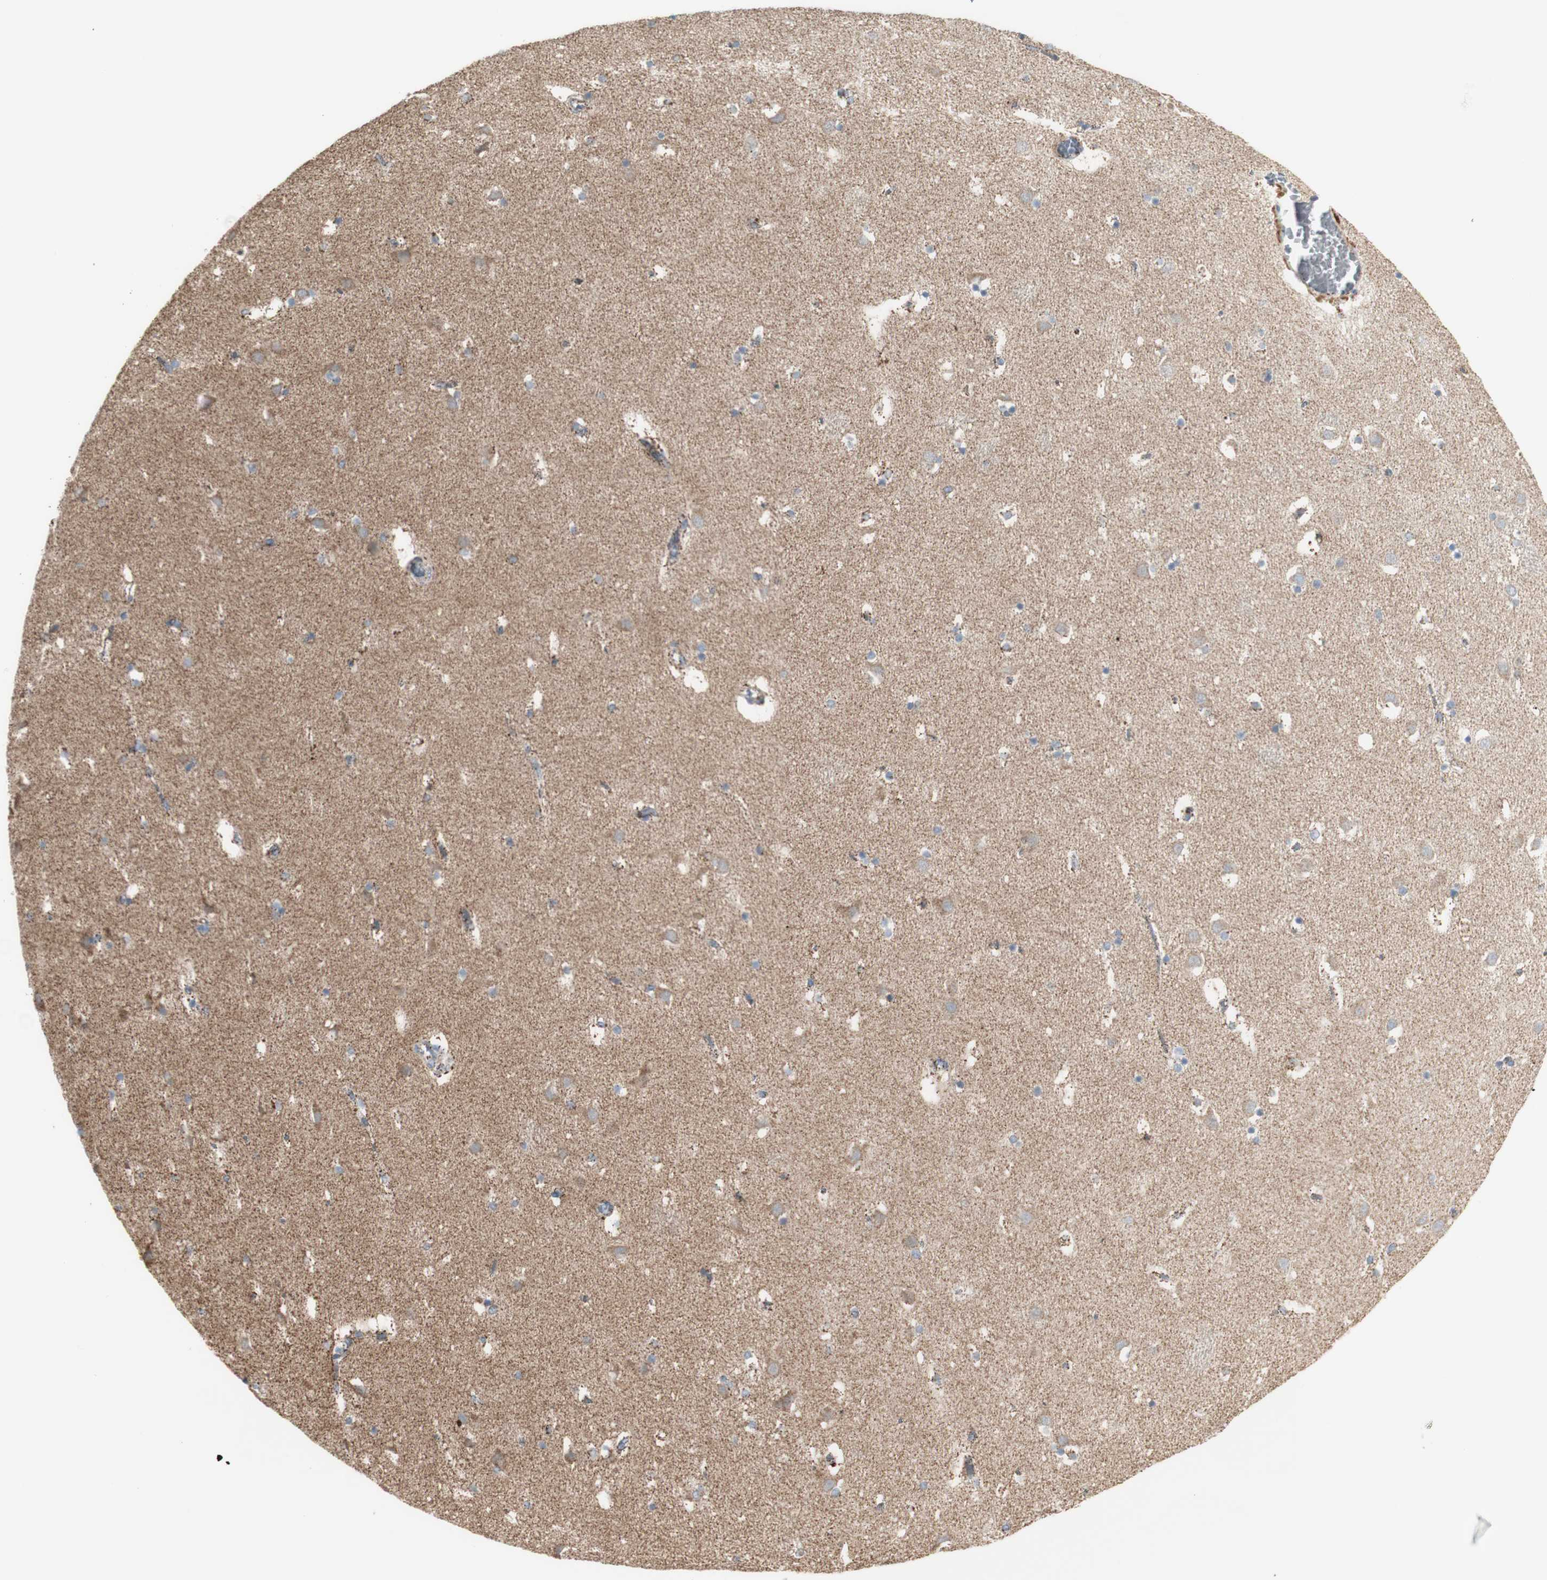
{"staining": {"intensity": "weak", "quantity": "25%-75%", "location": "cytoplasmic/membranous"}, "tissue": "caudate", "cell_type": "Glial cells", "image_type": "normal", "snomed": [{"axis": "morphology", "description": "Normal tissue, NOS"}, {"axis": "topography", "description": "Lateral ventricle wall"}], "caption": "Protein expression analysis of normal caudate exhibits weak cytoplasmic/membranous positivity in about 25%-75% of glial cells.", "gene": "C3orf52", "patient": {"sex": "male", "age": 45}}